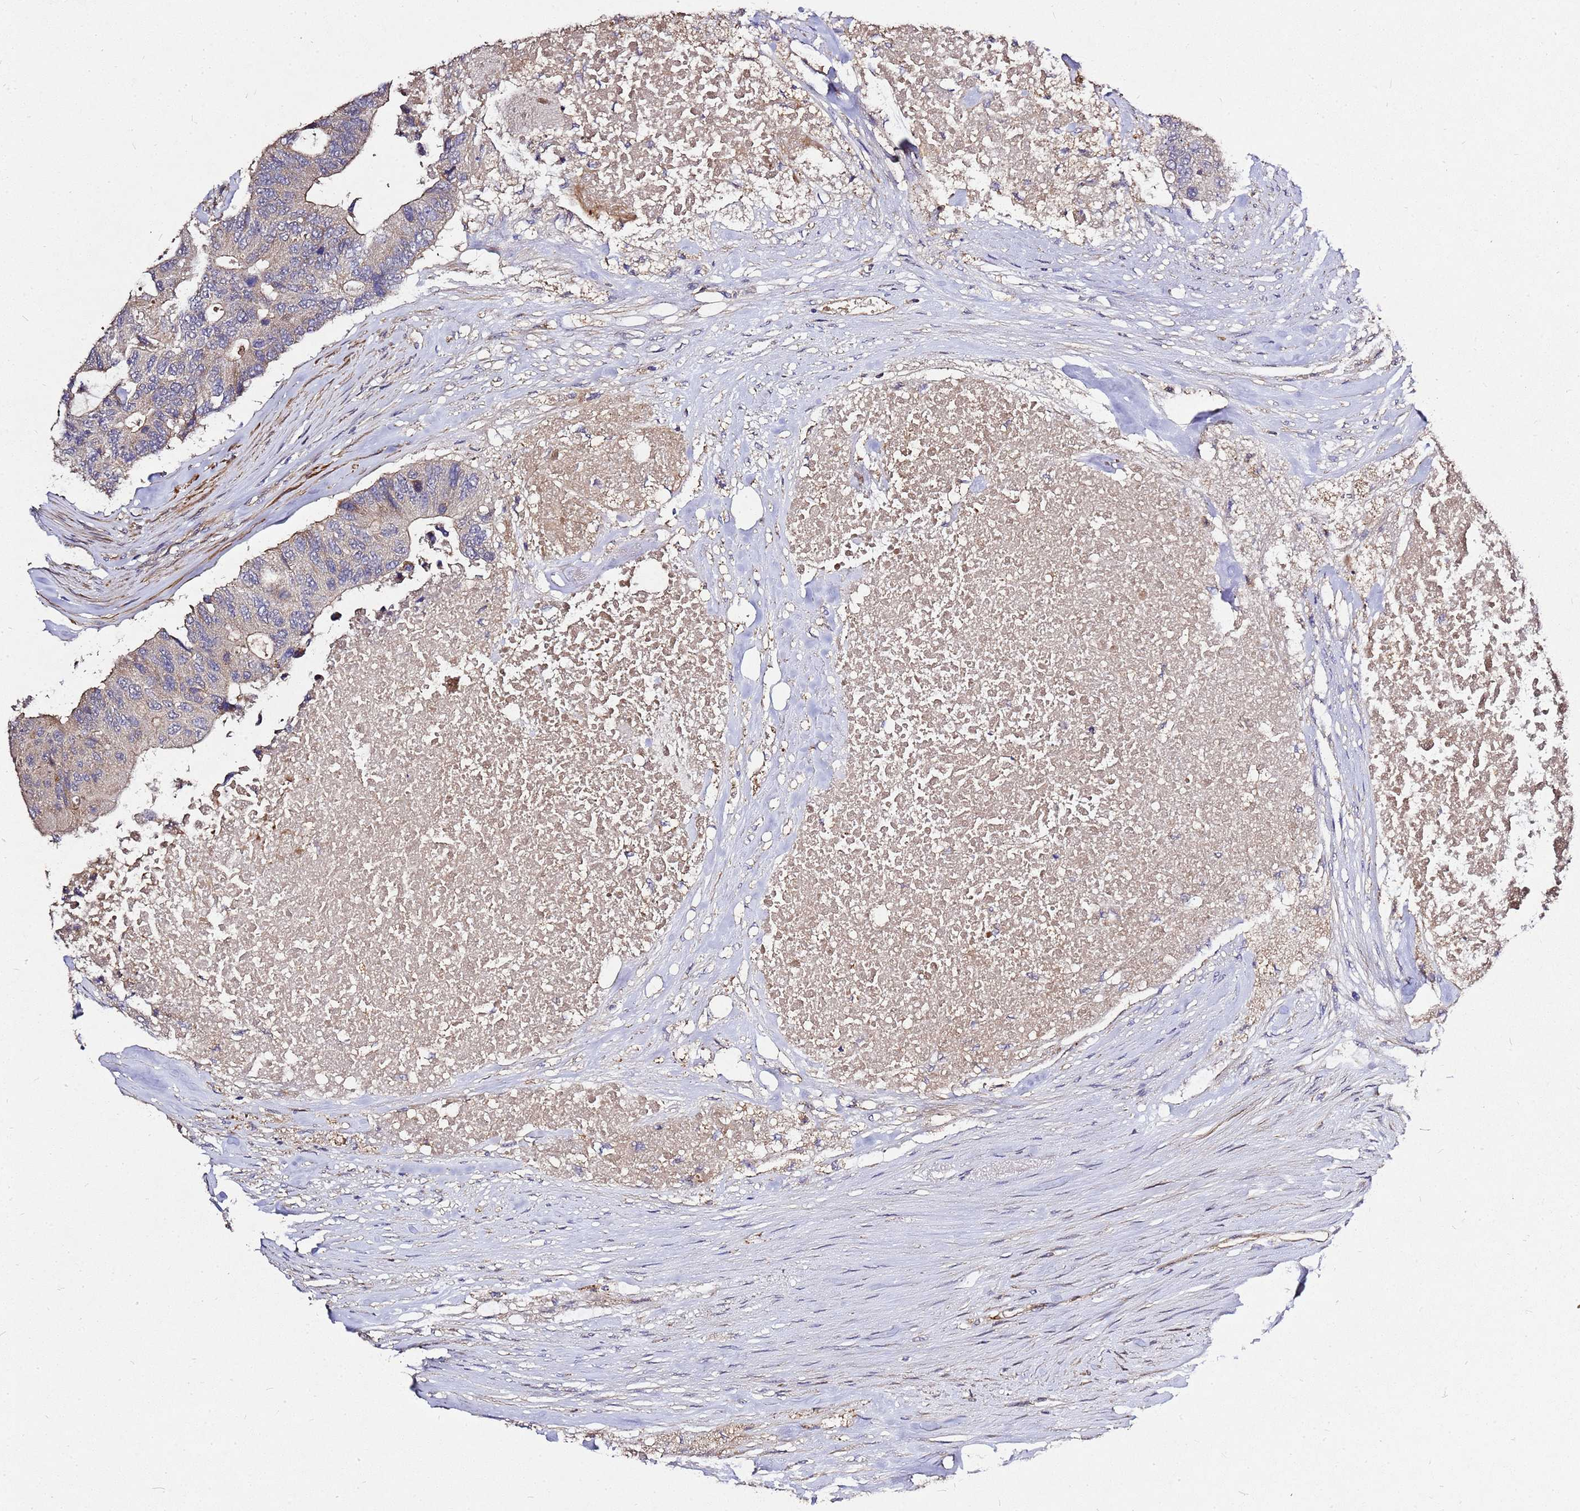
{"staining": {"intensity": "weak", "quantity": "<25%", "location": "cytoplasmic/membranous"}, "tissue": "colorectal cancer", "cell_type": "Tumor cells", "image_type": "cancer", "snomed": [{"axis": "morphology", "description": "Adenocarcinoma, NOS"}, {"axis": "topography", "description": "Colon"}], "caption": "Immunohistochemistry (IHC) photomicrograph of neoplastic tissue: human colorectal cancer (adenocarcinoma) stained with DAB (3,3'-diaminobenzidine) reveals no significant protein expression in tumor cells.", "gene": "RSPRY1", "patient": {"sex": "male", "age": 71}}